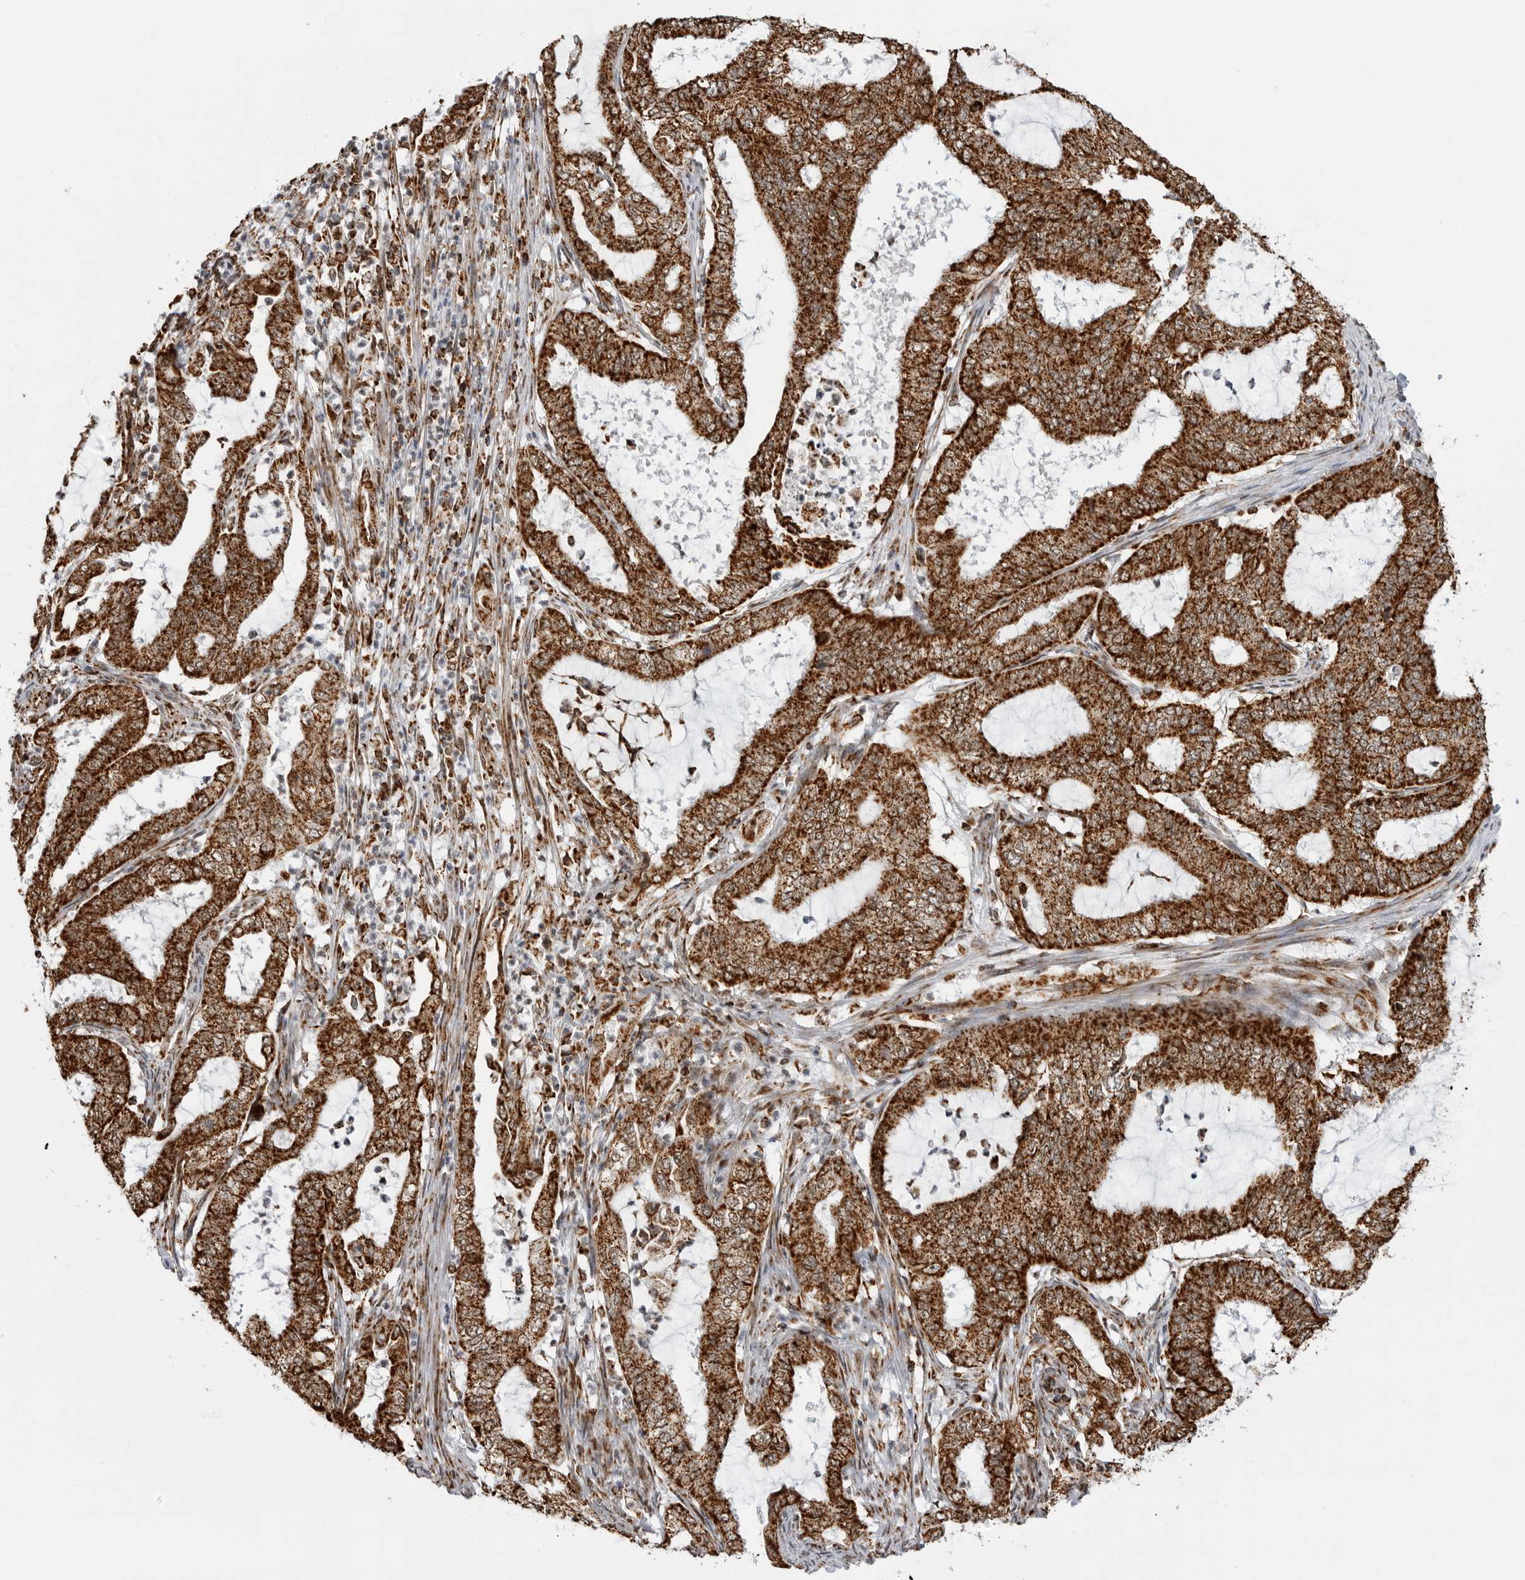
{"staining": {"intensity": "strong", "quantity": ">75%", "location": "cytoplasmic/membranous"}, "tissue": "endometrial cancer", "cell_type": "Tumor cells", "image_type": "cancer", "snomed": [{"axis": "morphology", "description": "Adenocarcinoma, NOS"}, {"axis": "topography", "description": "Endometrium"}], "caption": "Approximately >75% of tumor cells in human endometrial cancer exhibit strong cytoplasmic/membranous protein expression as visualized by brown immunohistochemical staining.", "gene": "COX5A", "patient": {"sex": "female", "age": 51}}